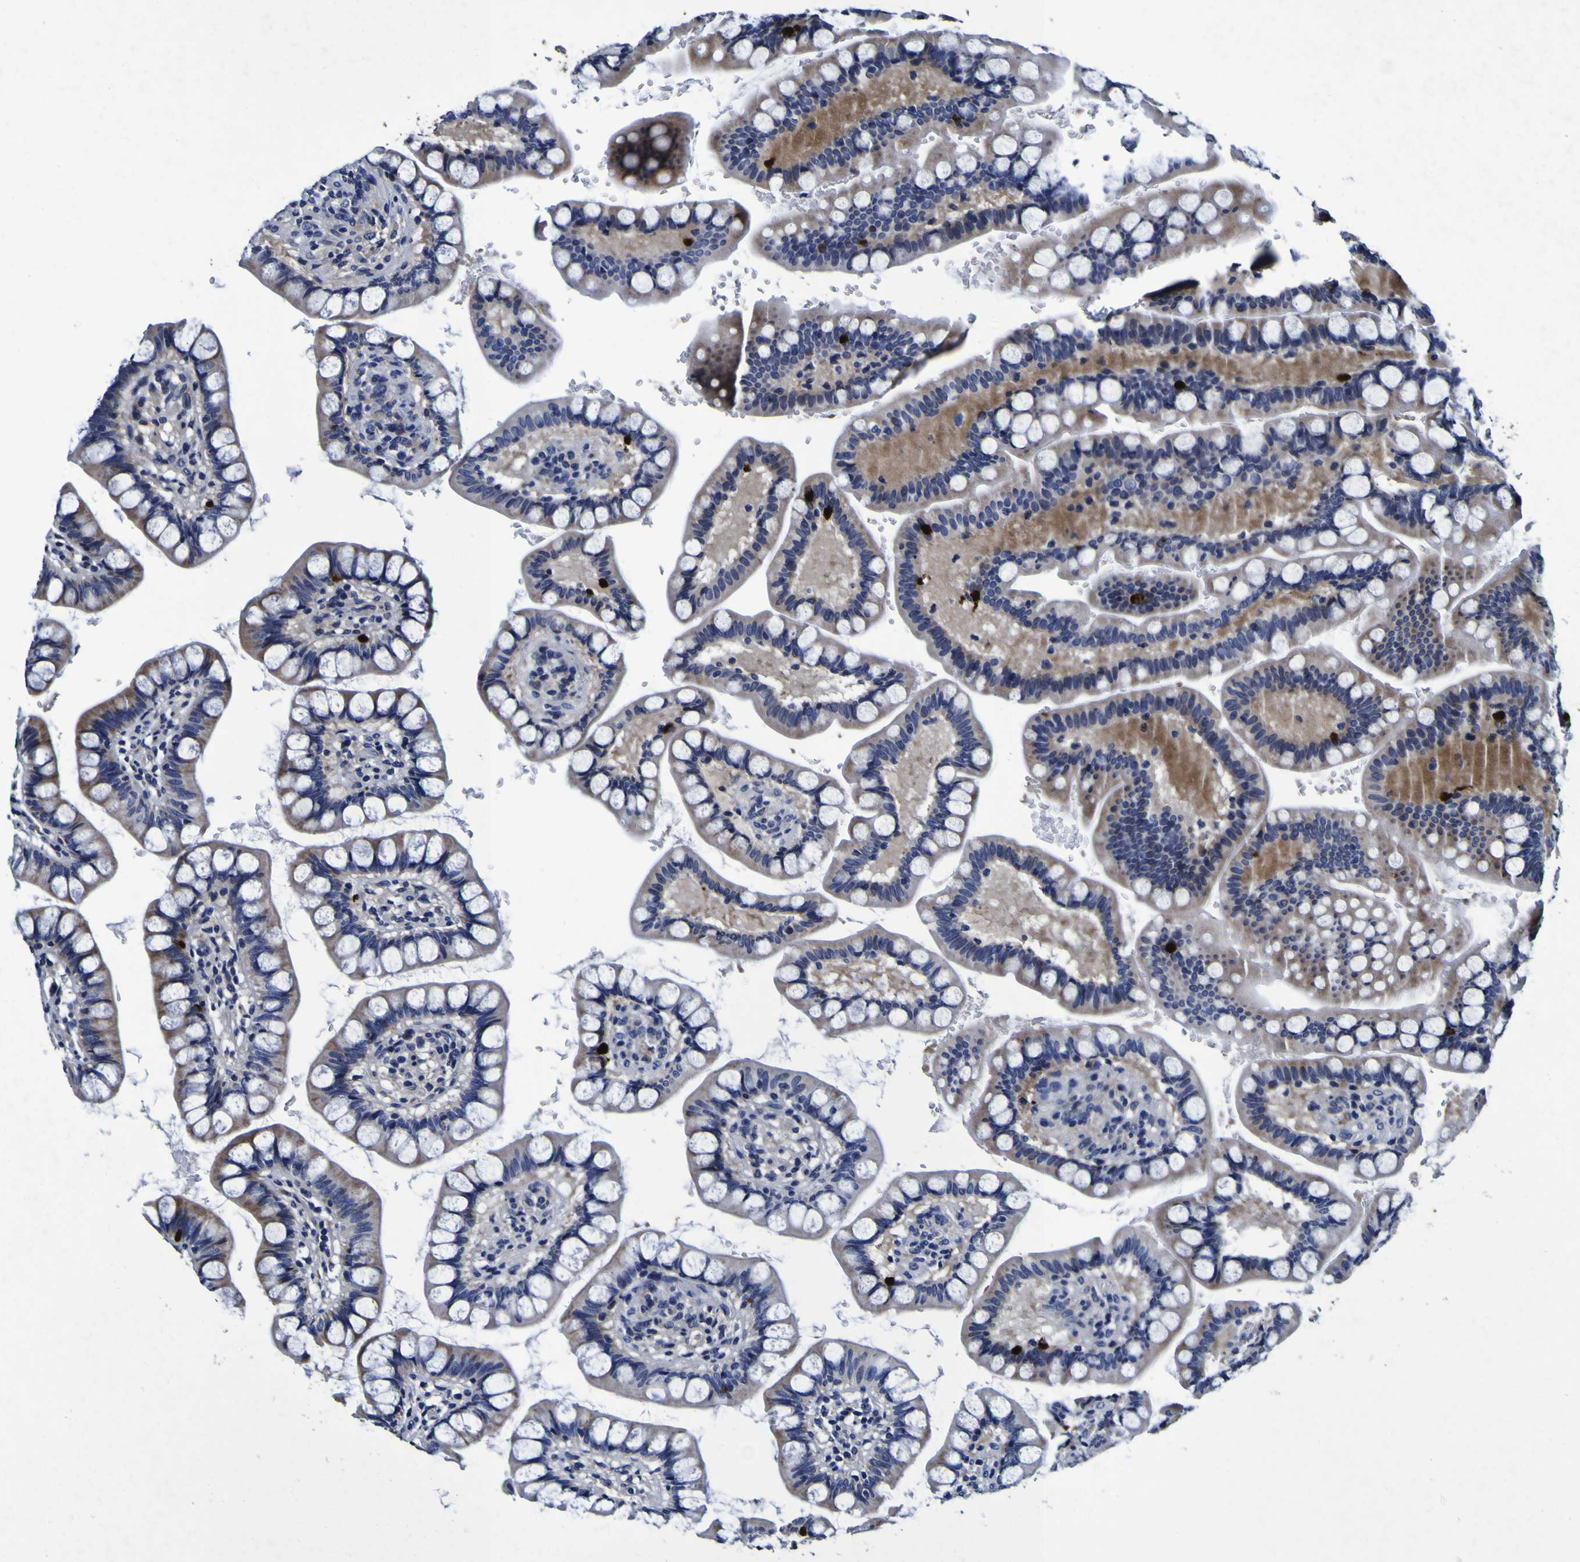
{"staining": {"intensity": "weak", "quantity": "<25%", "location": "cytoplasmic/membranous"}, "tissue": "small intestine", "cell_type": "Glandular cells", "image_type": "normal", "snomed": [{"axis": "morphology", "description": "Normal tissue, NOS"}, {"axis": "topography", "description": "Small intestine"}], "caption": "High magnification brightfield microscopy of normal small intestine stained with DAB (brown) and counterstained with hematoxylin (blue): glandular cells show no significant expression. Nuclei are stained in blue.", "gene": "PANK4", "patient": {"sex": "female", "age": 58}}